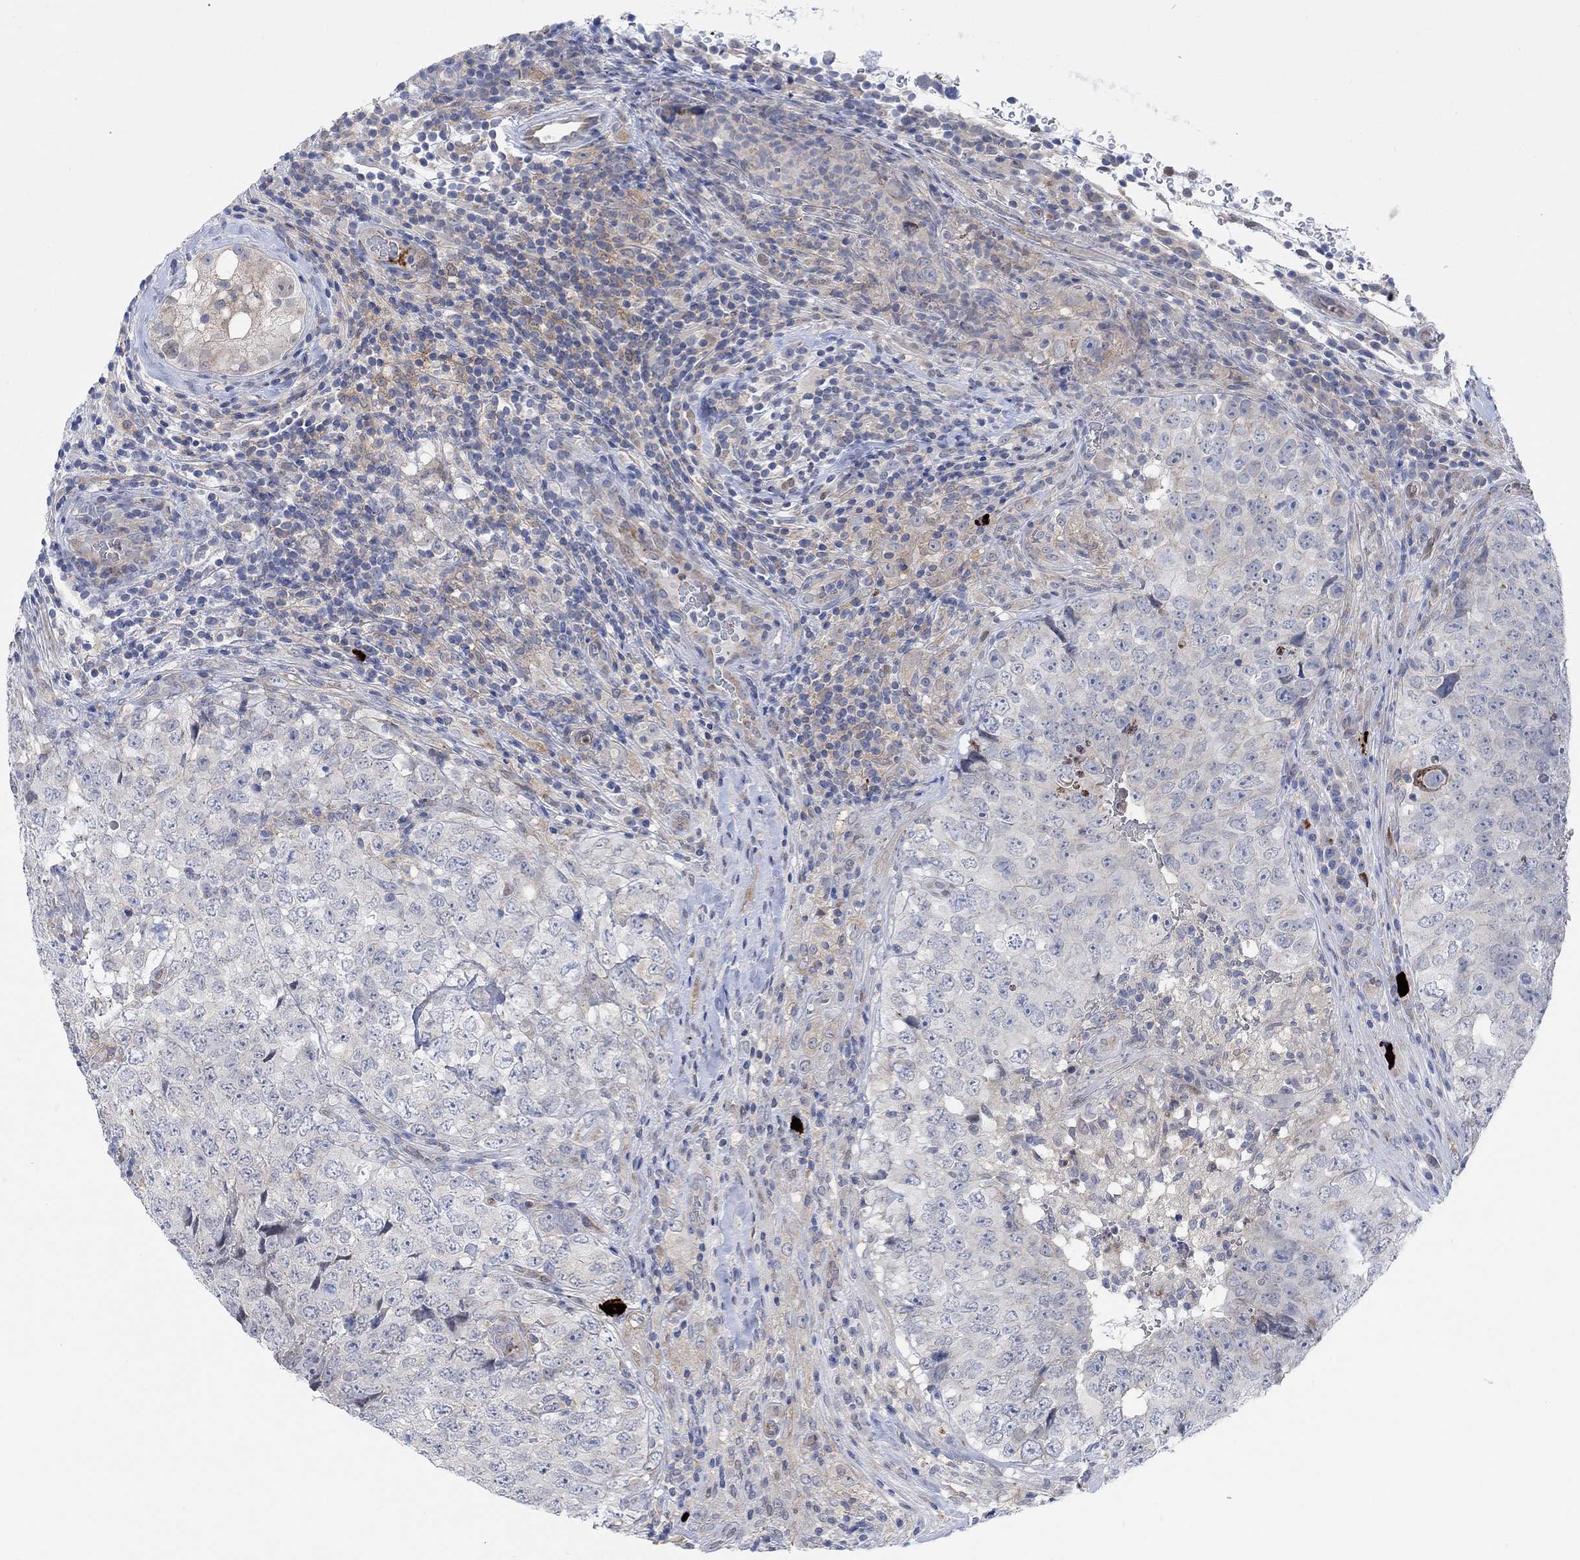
{"staining": {"intensity": "negative", "quantity": "none", "location": "none"}, "tissue": "testis cancer", "cell_type": "Tumor cells", "image_type": "cancer", "snomed": [{"axis": "morphology", "description": "Seminoma, NOS"}, {"axis": "topography", "description": "Testis"}], "caption": "IHC photomicrograph of testis cancer (seminoma) stained for a protein (brown), which displays no staining in tumor cells.", "gene": "PMFBP1", "patient": {"sex": "male", "age": 34}}